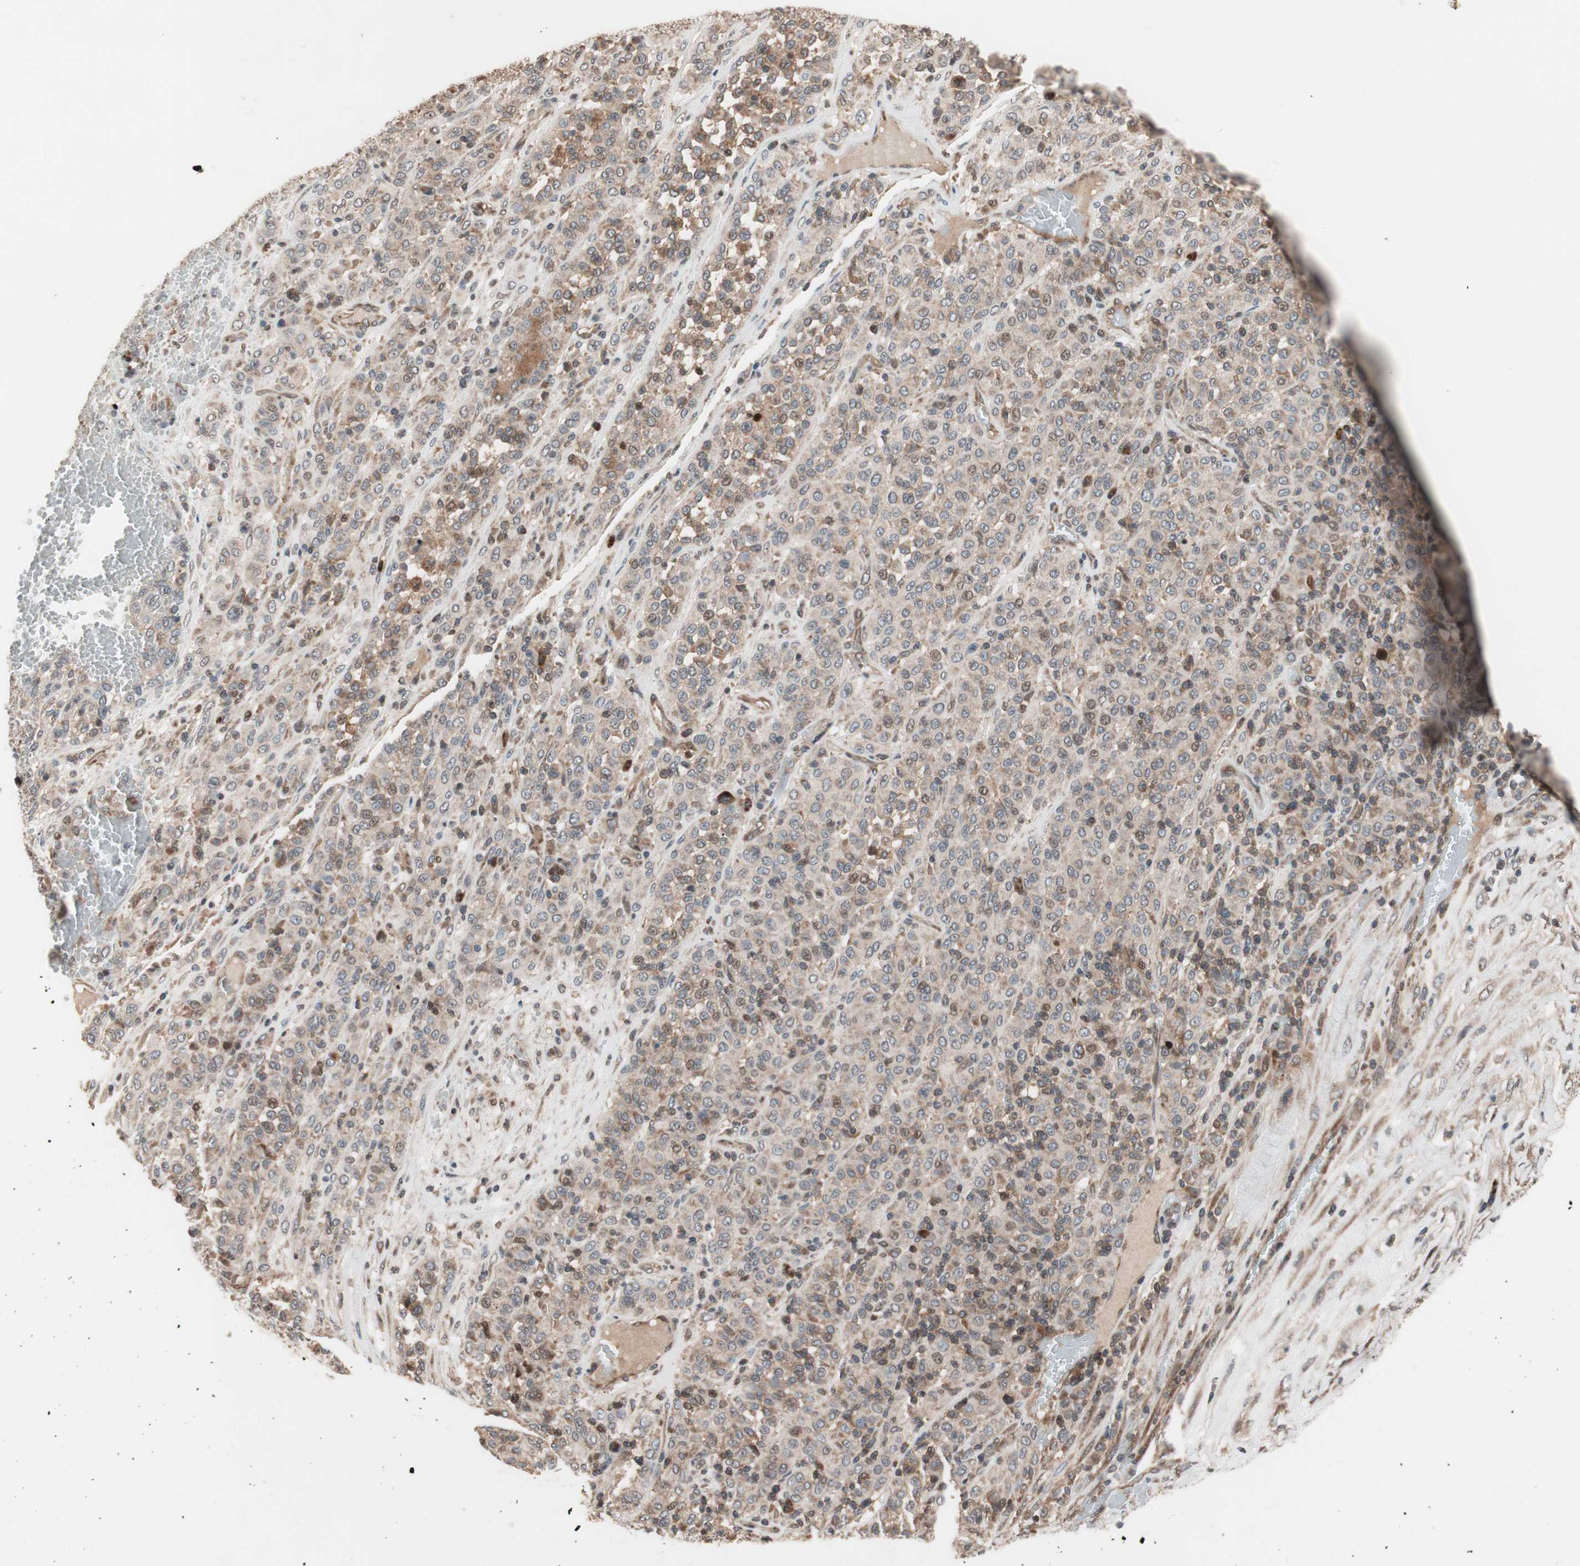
{"staining": {"intensity": "moderate", "quantity": ">75%", "location": "cytoplasmic/membranous"}, "tissue": "melanoma", "cell_type": "Tumor cells", "image_type": "cancer", "snomed": [{"axis": "morphology", "description": "Malignant melanoma, Metastatic site"}, {"axis": "topography", "description": "Pancreas"}], "caption": "High-power microscopy captured an immunohistochemistry micrograph of malignant melanoma (metastatic site), revealing moderate cytoplasmic/membranous expression in about >75% of tumor cells.", "gene": "NF2", "patient": {"sex": "female", "age": 30}}